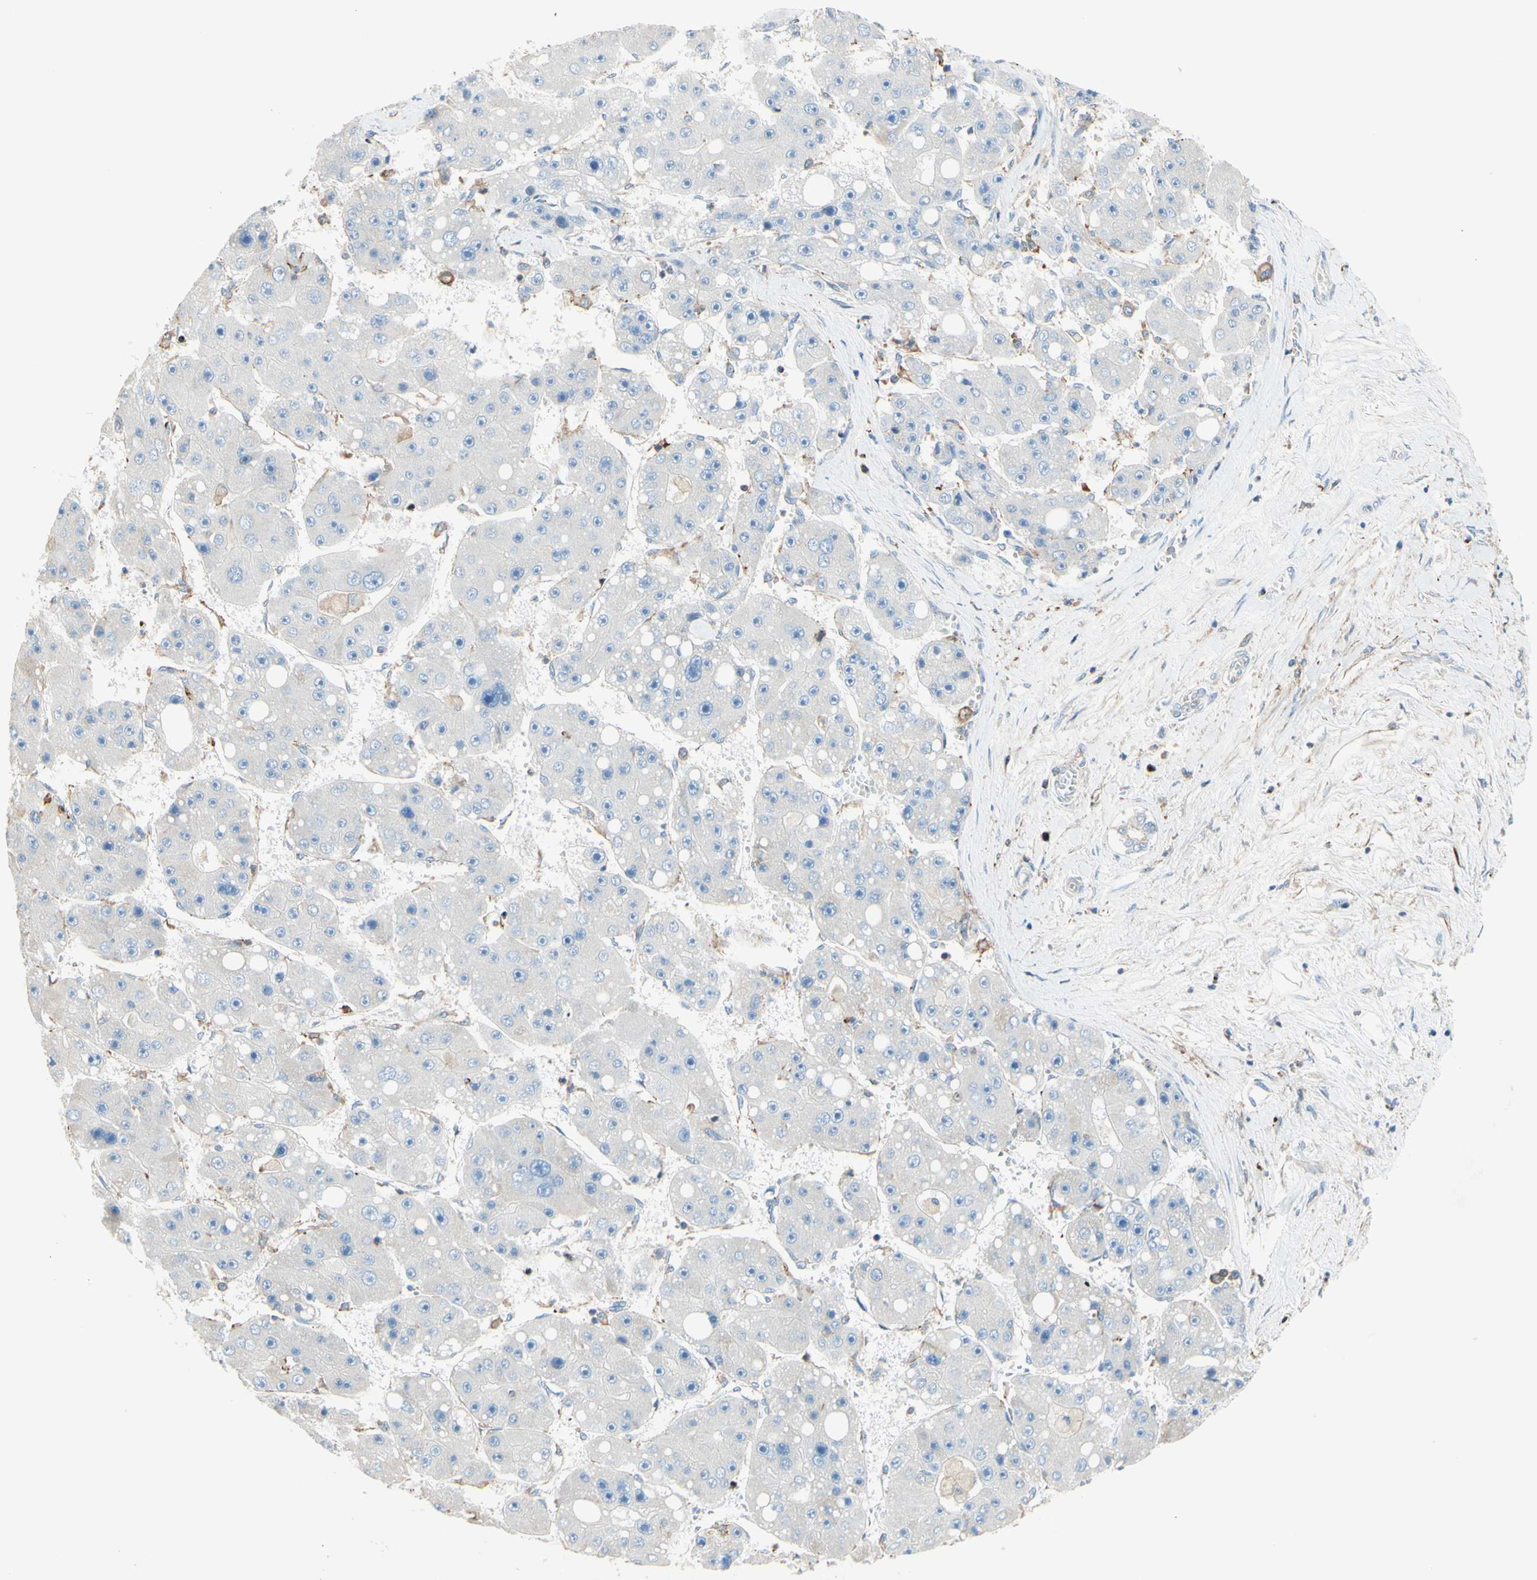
{"staining": {"intensity": "negative", "quantity": "none", "location": "none"}, "tissue": "liver cancer", "cell_type": "Tumor cells", "image_type": "cancer", "snomed": [{"axis": "morphology", "description": "Carcinoma, Hepatocellular, NOS"}, {"axis": "topography", "description": "Liver"}], "caption": "Hepatocellular carcinoma (liver) was stained to show a protein in brown. There is no significant expression in tumor cells.", "gene": "SEMA4C", "patient": {"sex": "female", "age": 61}}